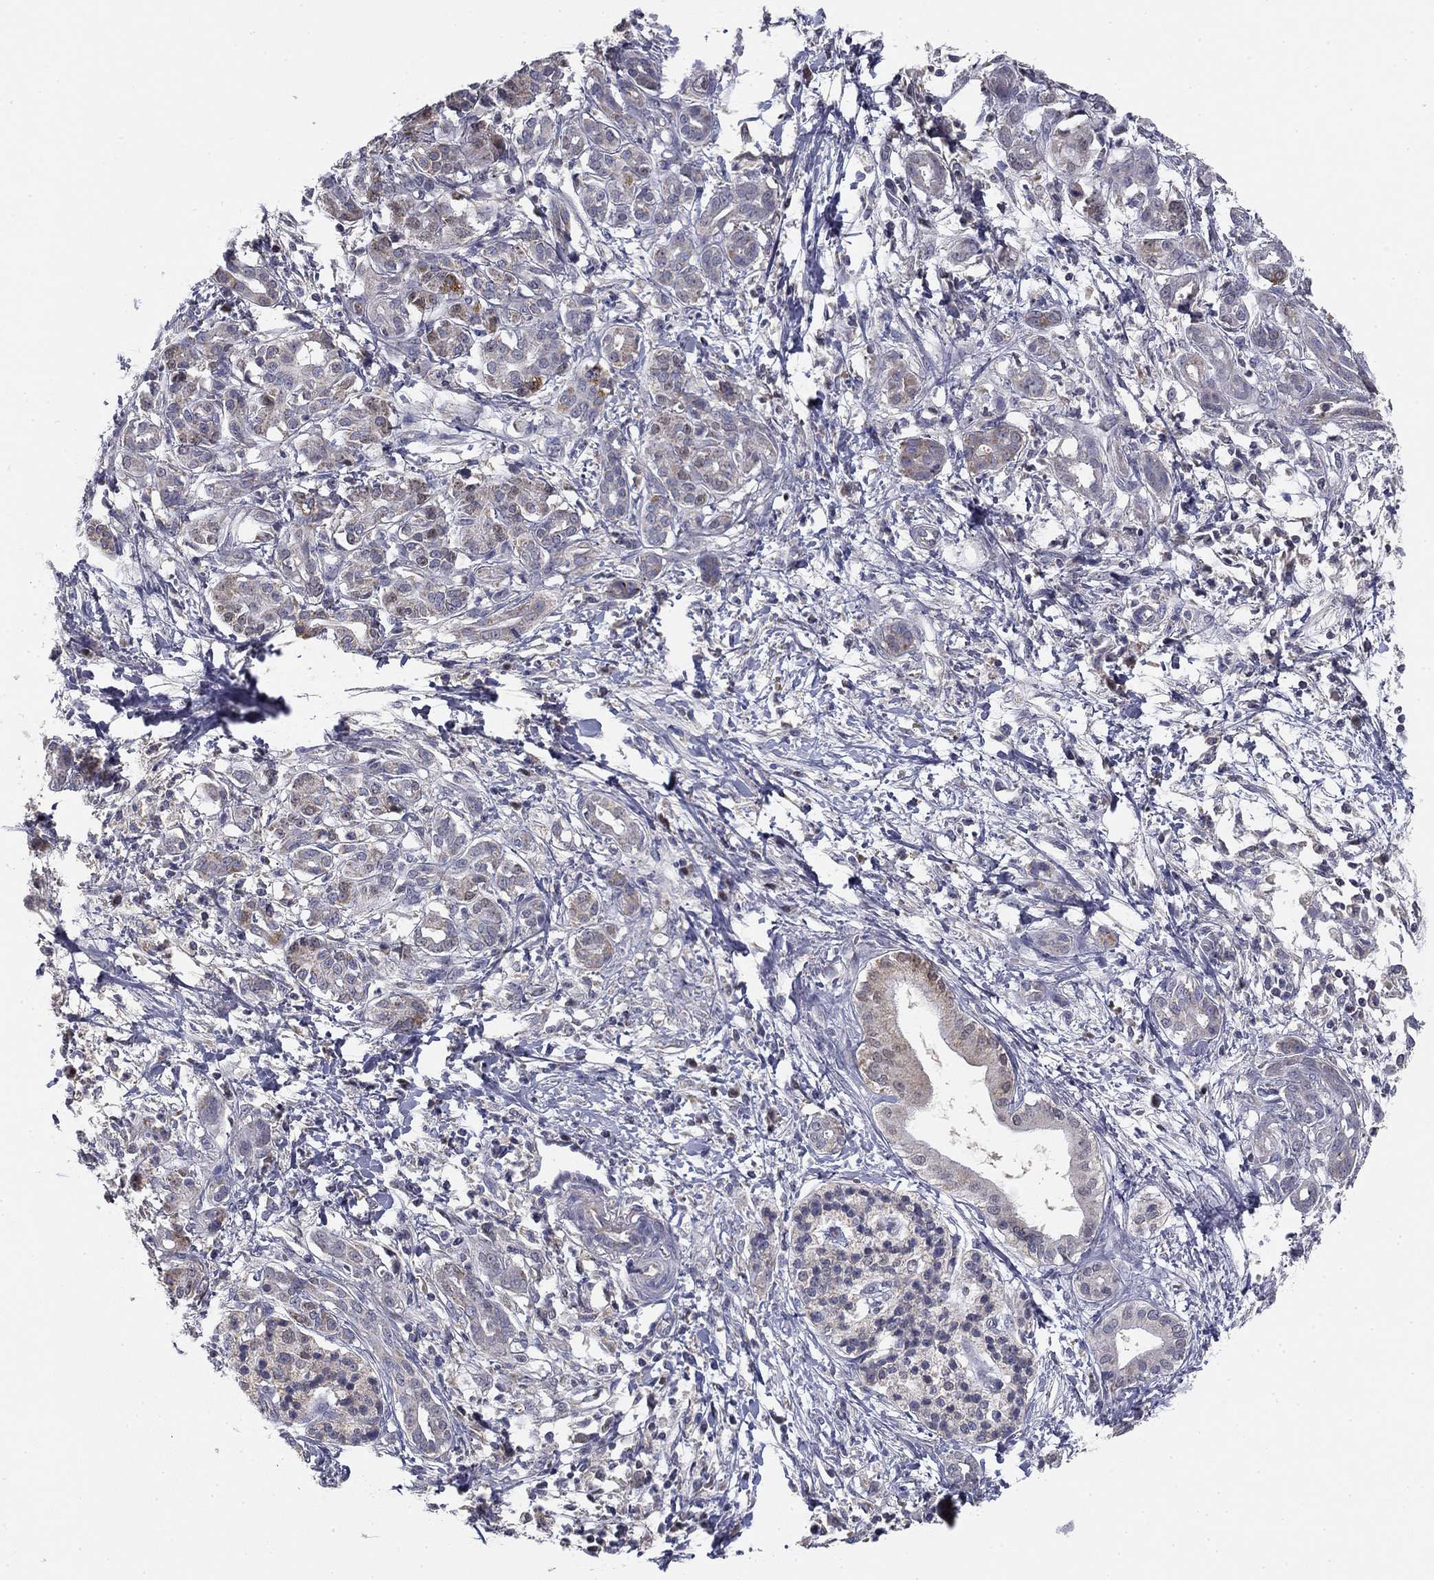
{"staining": {"intensity": "weak", "quantity": "25%-75%", "location": "cytoplasmic/membranous"}, "tissue": "pancreatic cancer", "cell_type": "Tumor cells", "image_type": "cancer", "snomed": [{"axis": "morphology", "description": "Adenocarcinoma, NOS"}, {"axis": "topography", "description": "Pancreas"}], "caption": "DAB (3,3'-diaminobenzidine) immunohistochemical staining of pancreatic cancer (adenocarcinoma) exhibits weak cytoplasmic/membranous protein staining in approximately 25%-75% of tumor cells.", "gene": "SLC2A9", "patient": {"sex": "male", "age": 72}}